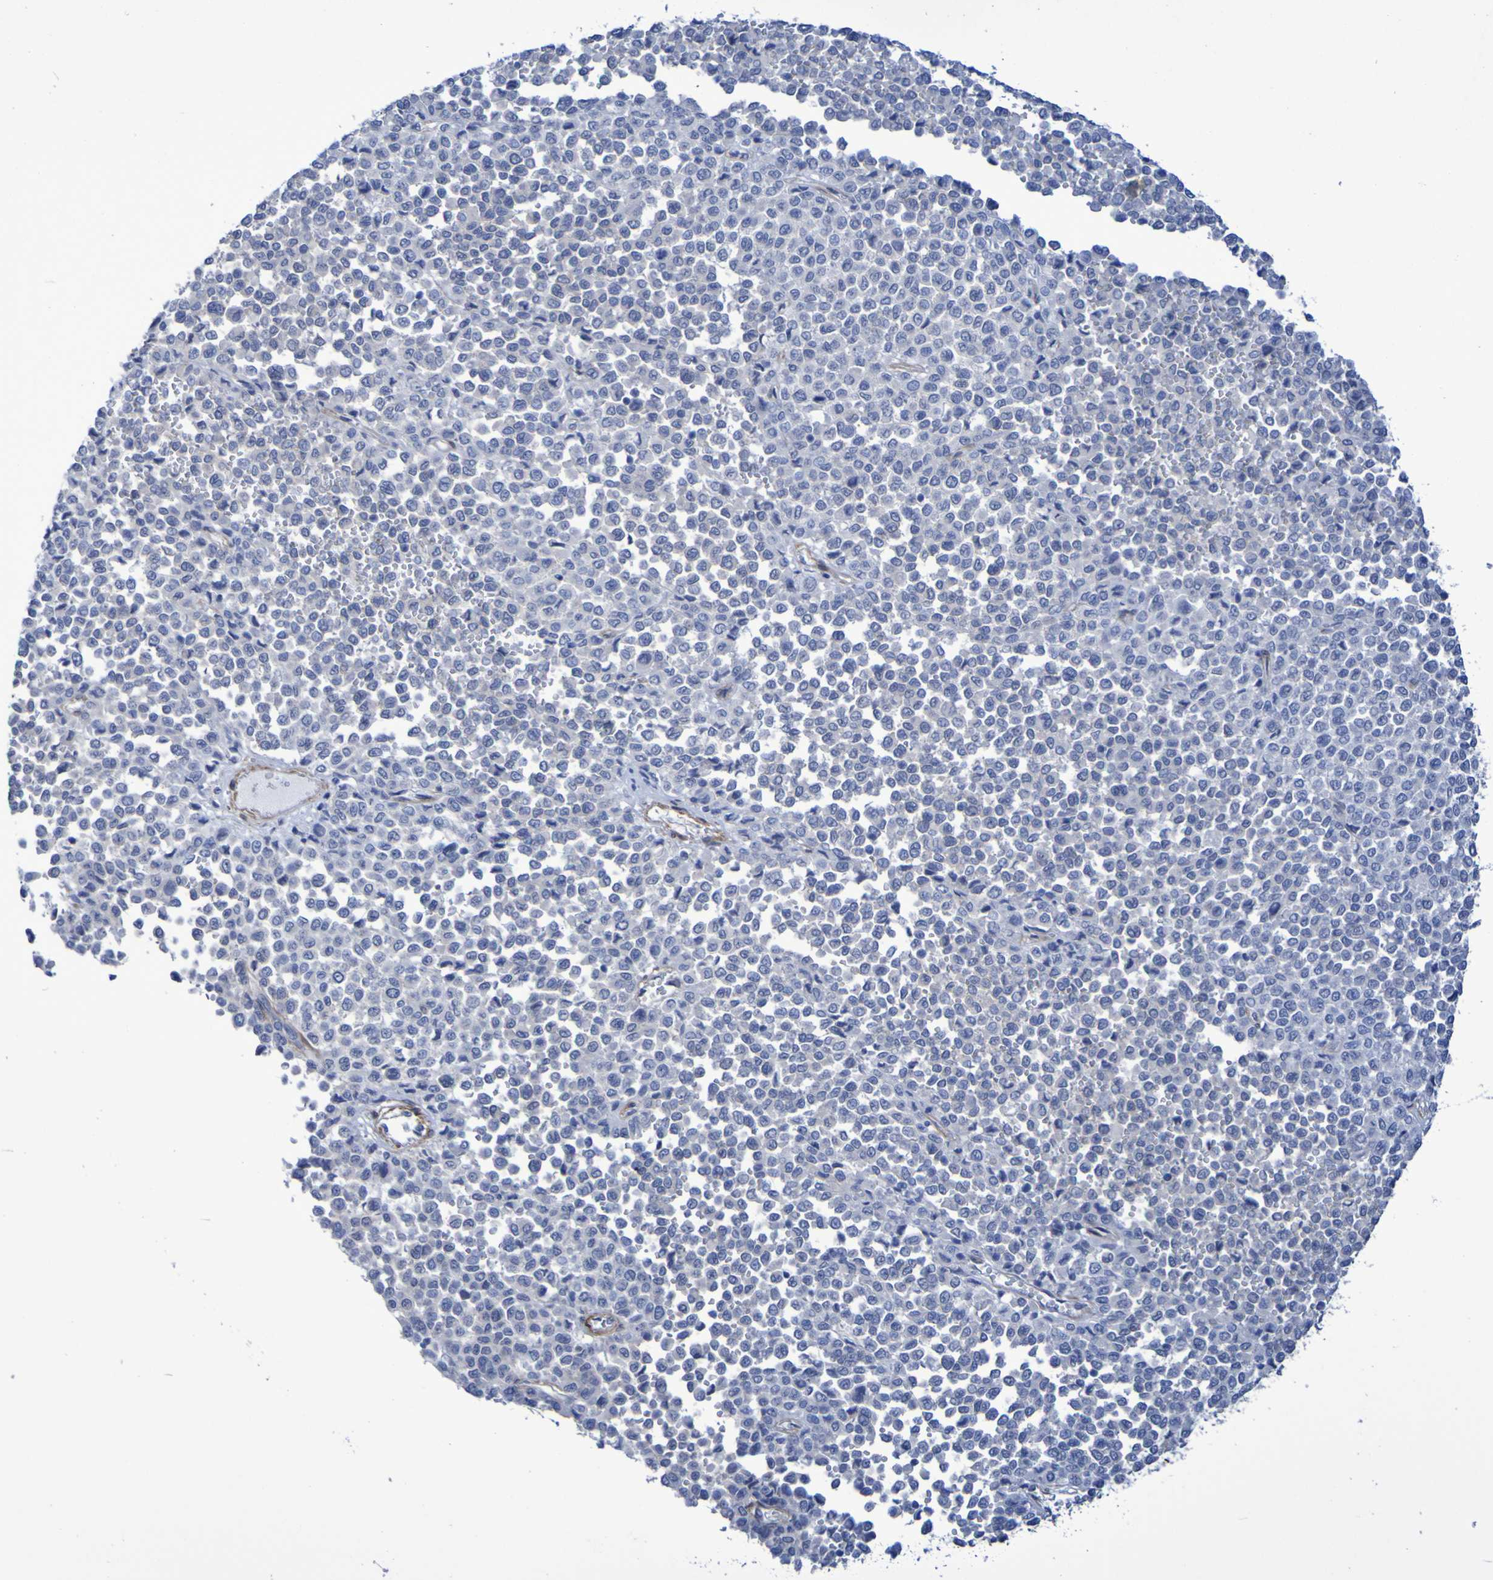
{"staining": {"intensity": "negative", "quantity": "none", "location": "none"}, "tissue": "melanoma", "cell_type": "Tumor cells", "image_type": "cancer", "snomed": [{"axis": "morphology", "description": "Malignant melanoma, Metastatic site"}, {"axis": "topography", "description": "Pancreas"}], "caption": "Malignant melanoma (metastatic site) was stained to show a protein in brown. There is no significant positivity in tumor cells.", "gene": "LPP", "patient": {"sex": "female", "age": 30}}